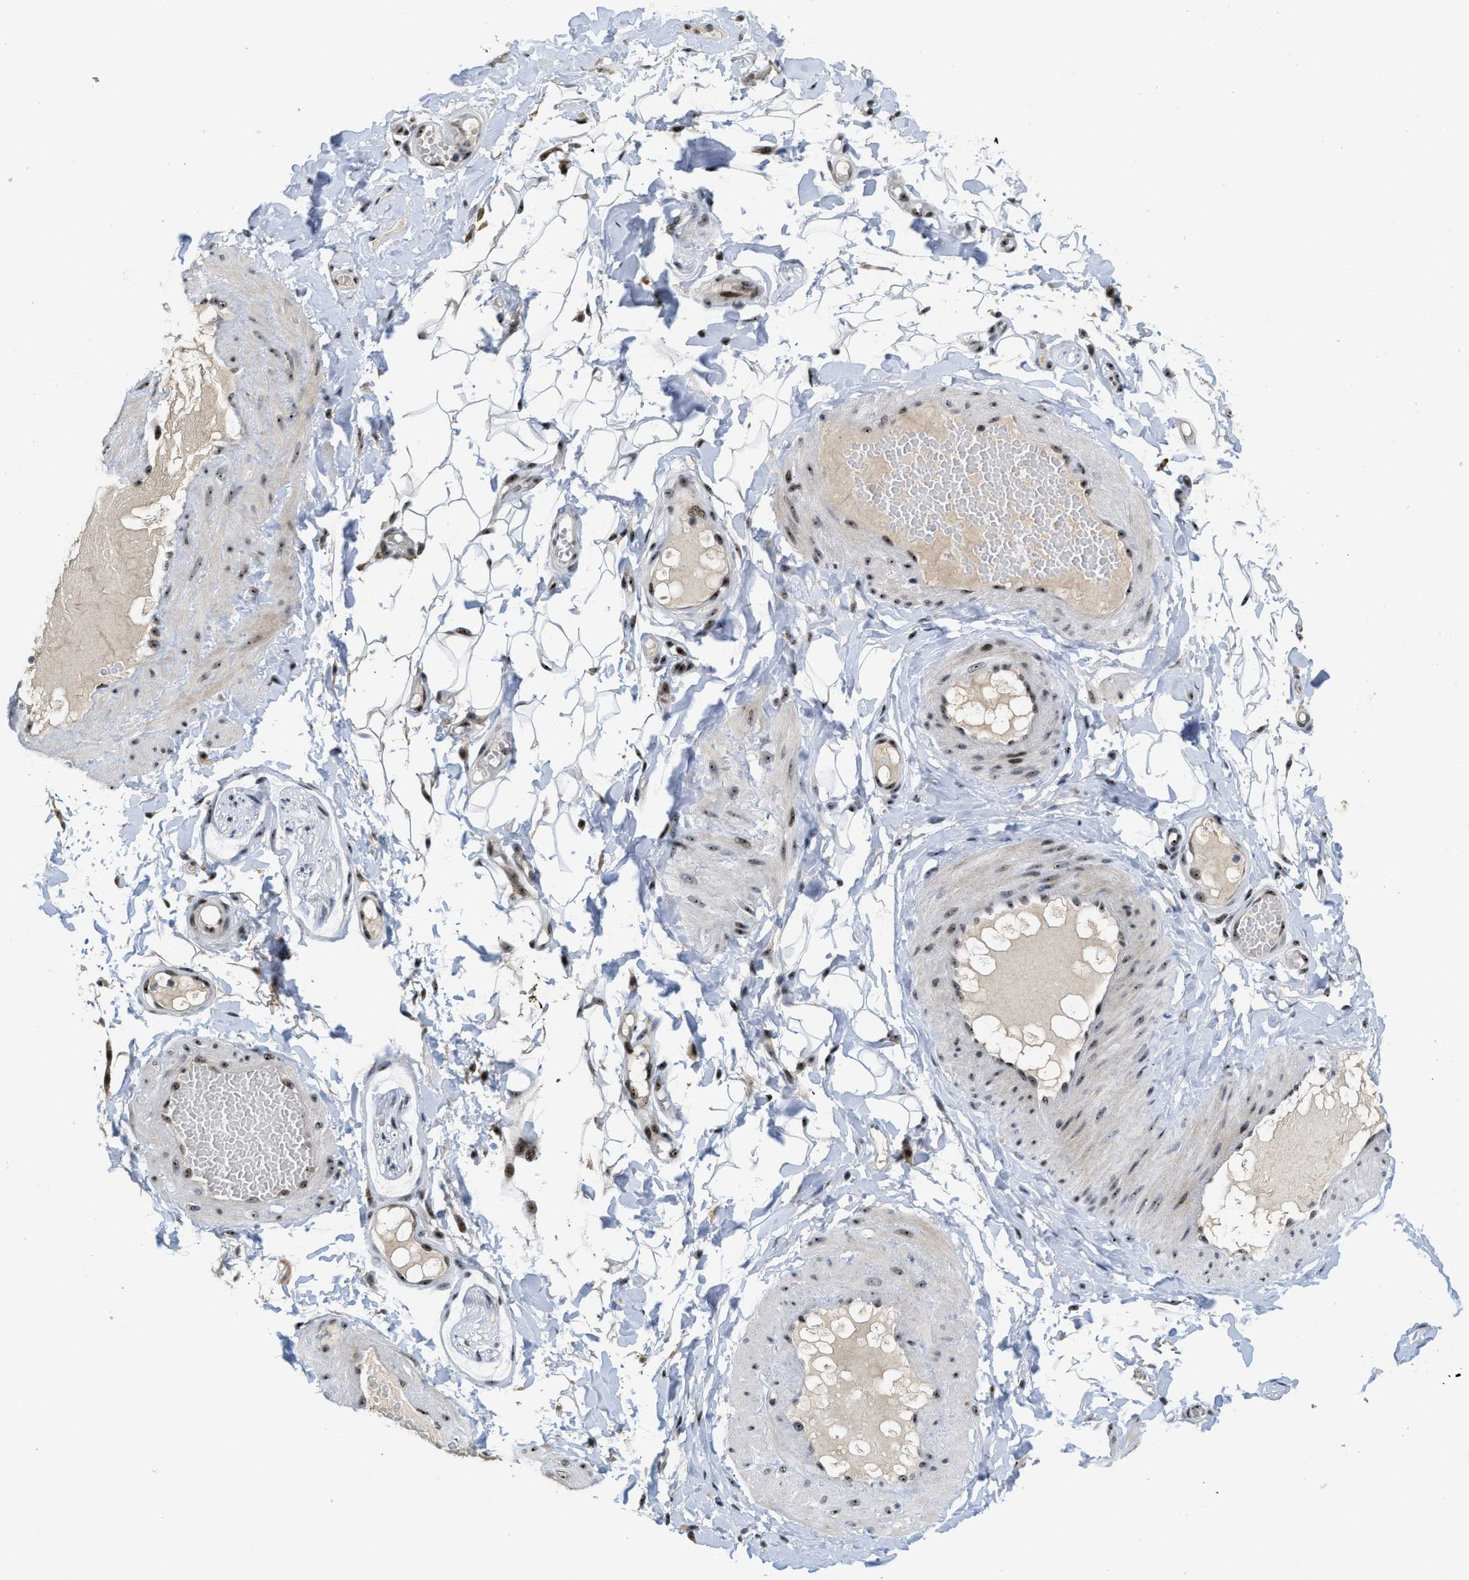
{"staining": {"intensity": "moderate", "quantity": "25%-75%", "location": "nuclear"}, "tissue": "adipose tissue", "cell_type": "Adipocytes", "image_type": "normal", "snomed": [{"axis": "morphology", "description": "Normal tissue, NOS"}, {"axis": "topography", "description": "Adipose tissue"}, {"axis": "topography", "description": "Vascular tissue"}, {"axis": "topography", "description": "Peripheral nerve tissue"}], "caption": "Adipose tissue stained for a protein demonstrates moderate nuclear positivity in adipocytes. Nuclei are stained in blue.", "gene": "NOP58", "patient": {"sex": "male", "age": 25}}